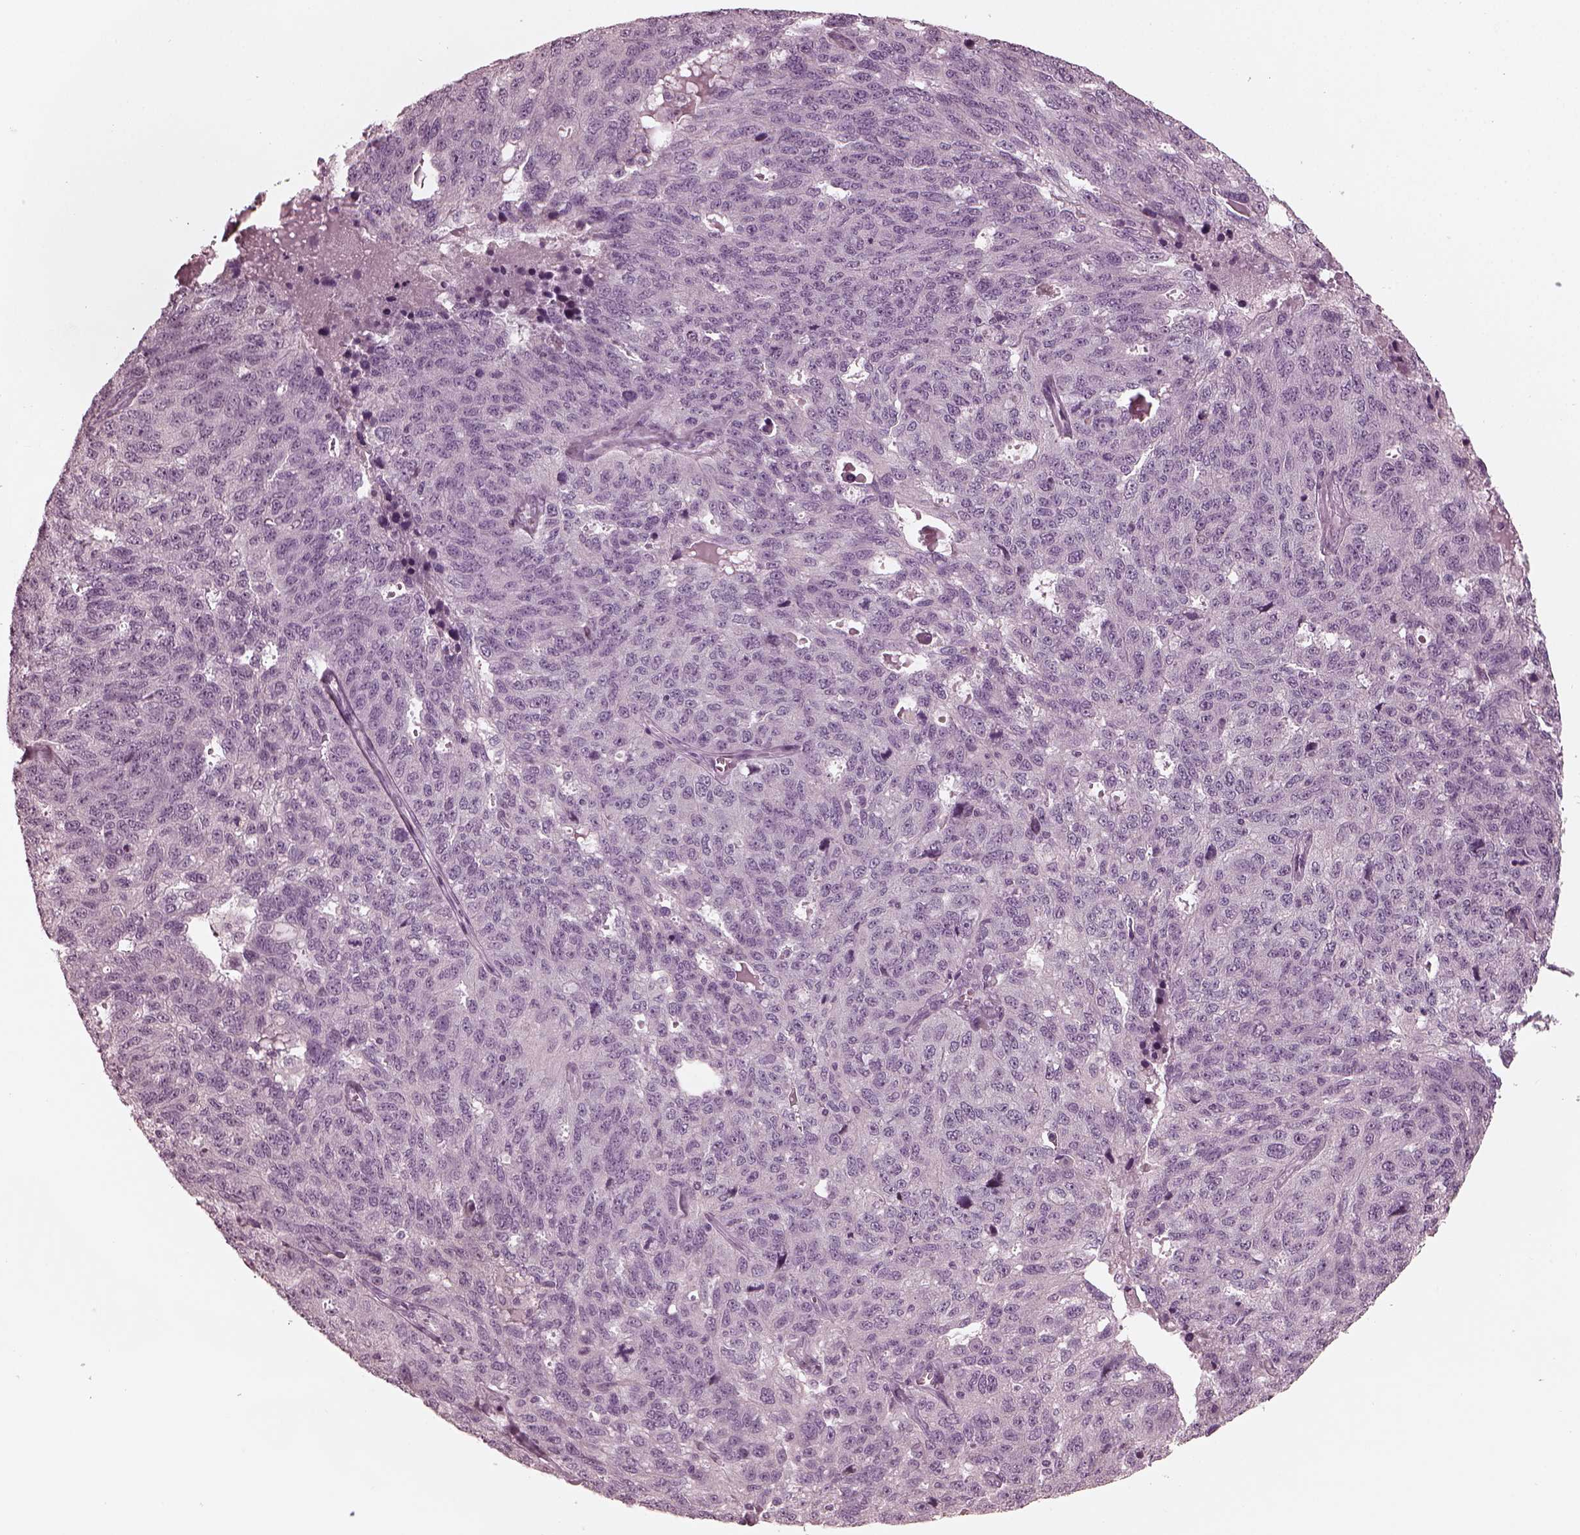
{"staining": {"intensity": "negative", "quantity": "none", "location": "none"}, "tissue": "ovarian cancer", "cell_type": "Tumor cells", "image_type": "cancer", "snomed": [{"axis": "morphology", "description": "Cystadenocarcinoma, serous, NOS"}, {"axis": "topography", "description": "Ovary"}], "caption": "Immunohistochemistry micrograph of serous cystadenocarcinoma (ovarian) stained for a protein (brown), which reveals no expression in tumor cells.", "gene": "OPTC", "patient": {"sex": "female", "age": 71}}